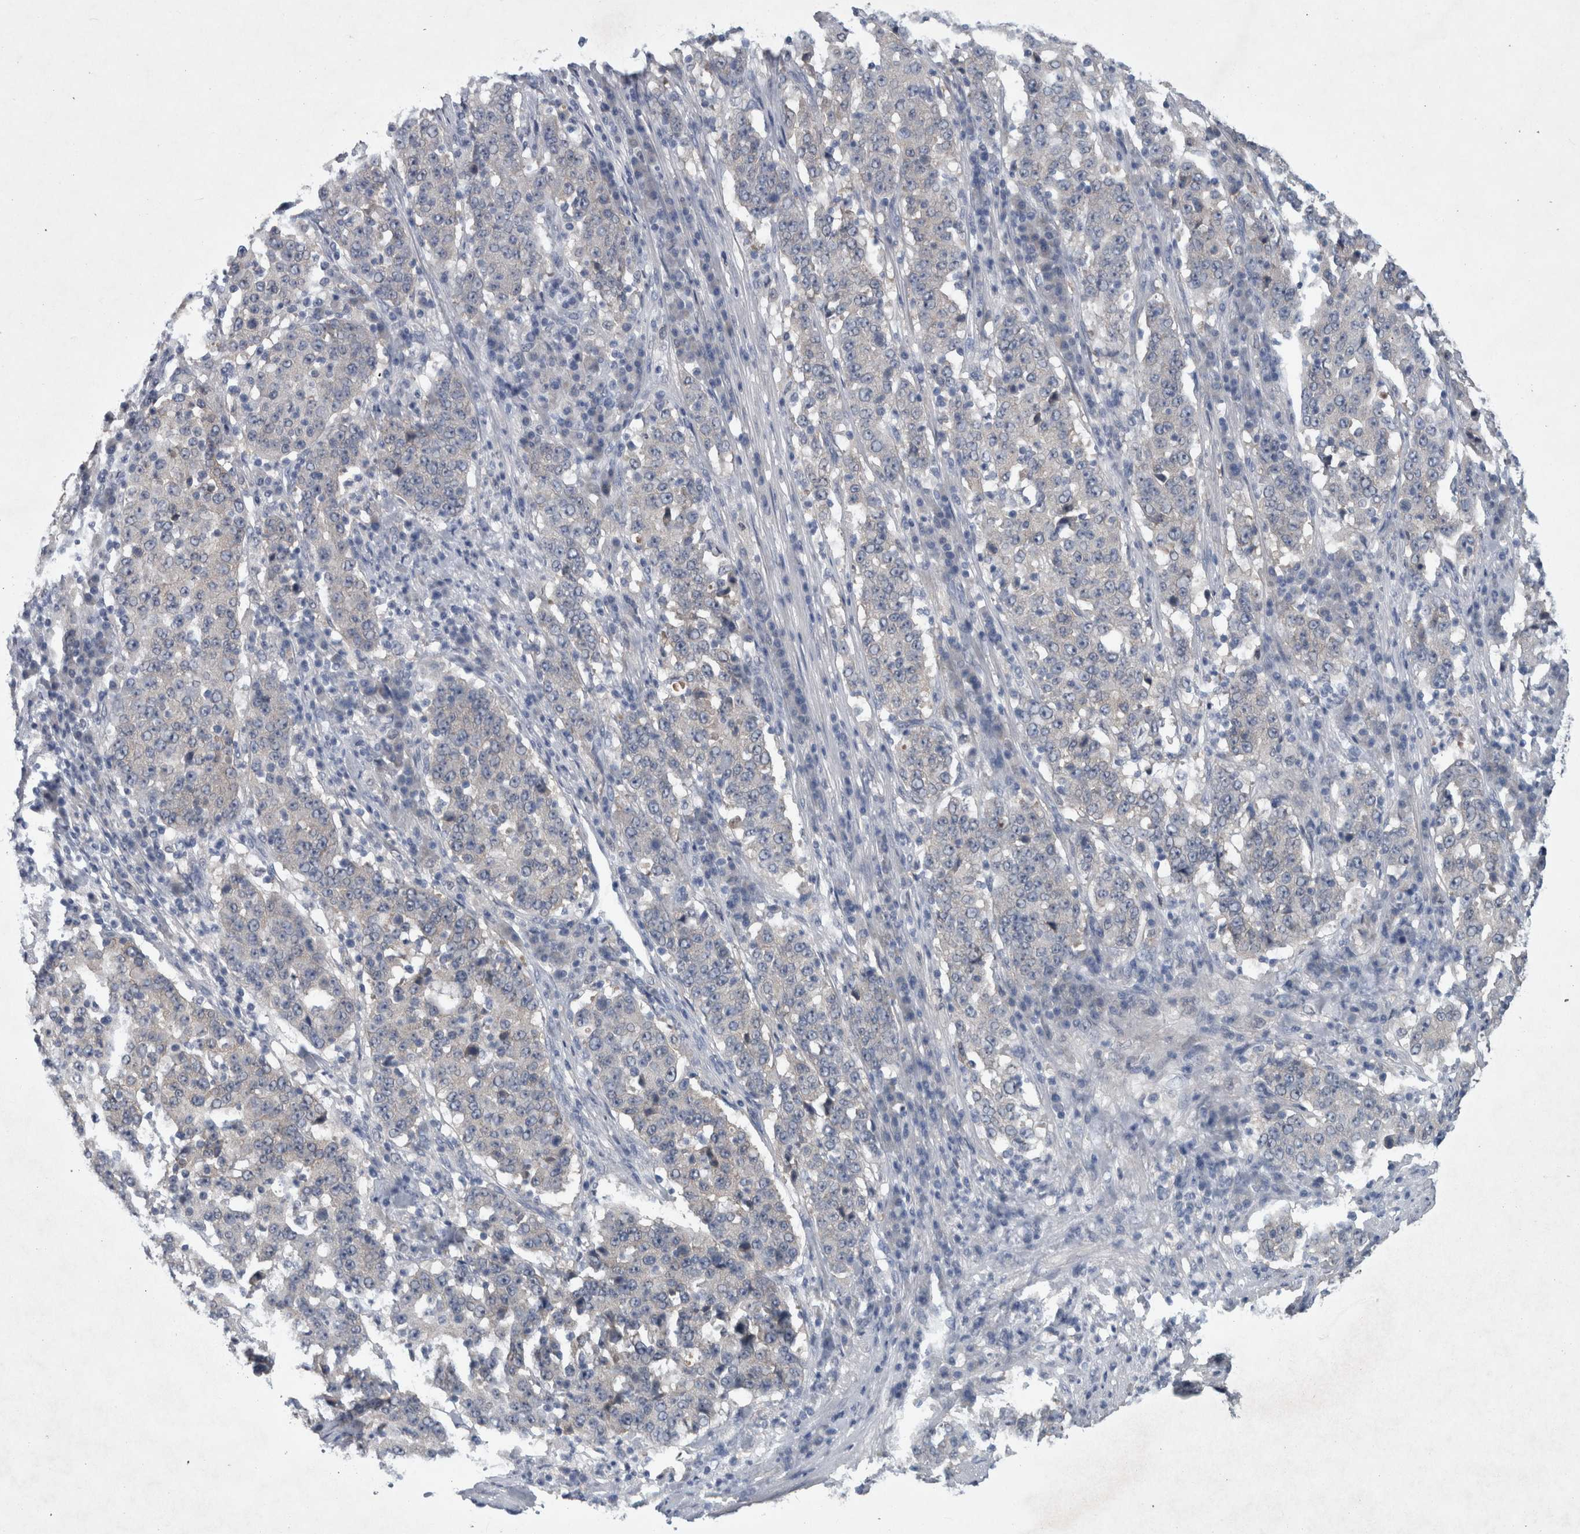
{"staining": {"intensity": "negative", "quantity": "none", "location": "none"}, "tissue": "stomach cancer", "cell_type": "Tumor cells", "image_type": "cancer", "snomed": [{"axis": "morphology", "description": "Adenocarcinoma, NOS"}, {"axis": "topography", "description": "Stomach"}], "caption": "Tumor cells are negative for brown protein staining in stomach cancer (adenocarcinoma).", "gene": "FAM83H", "patient": {"sex": "male", "age": 59}}